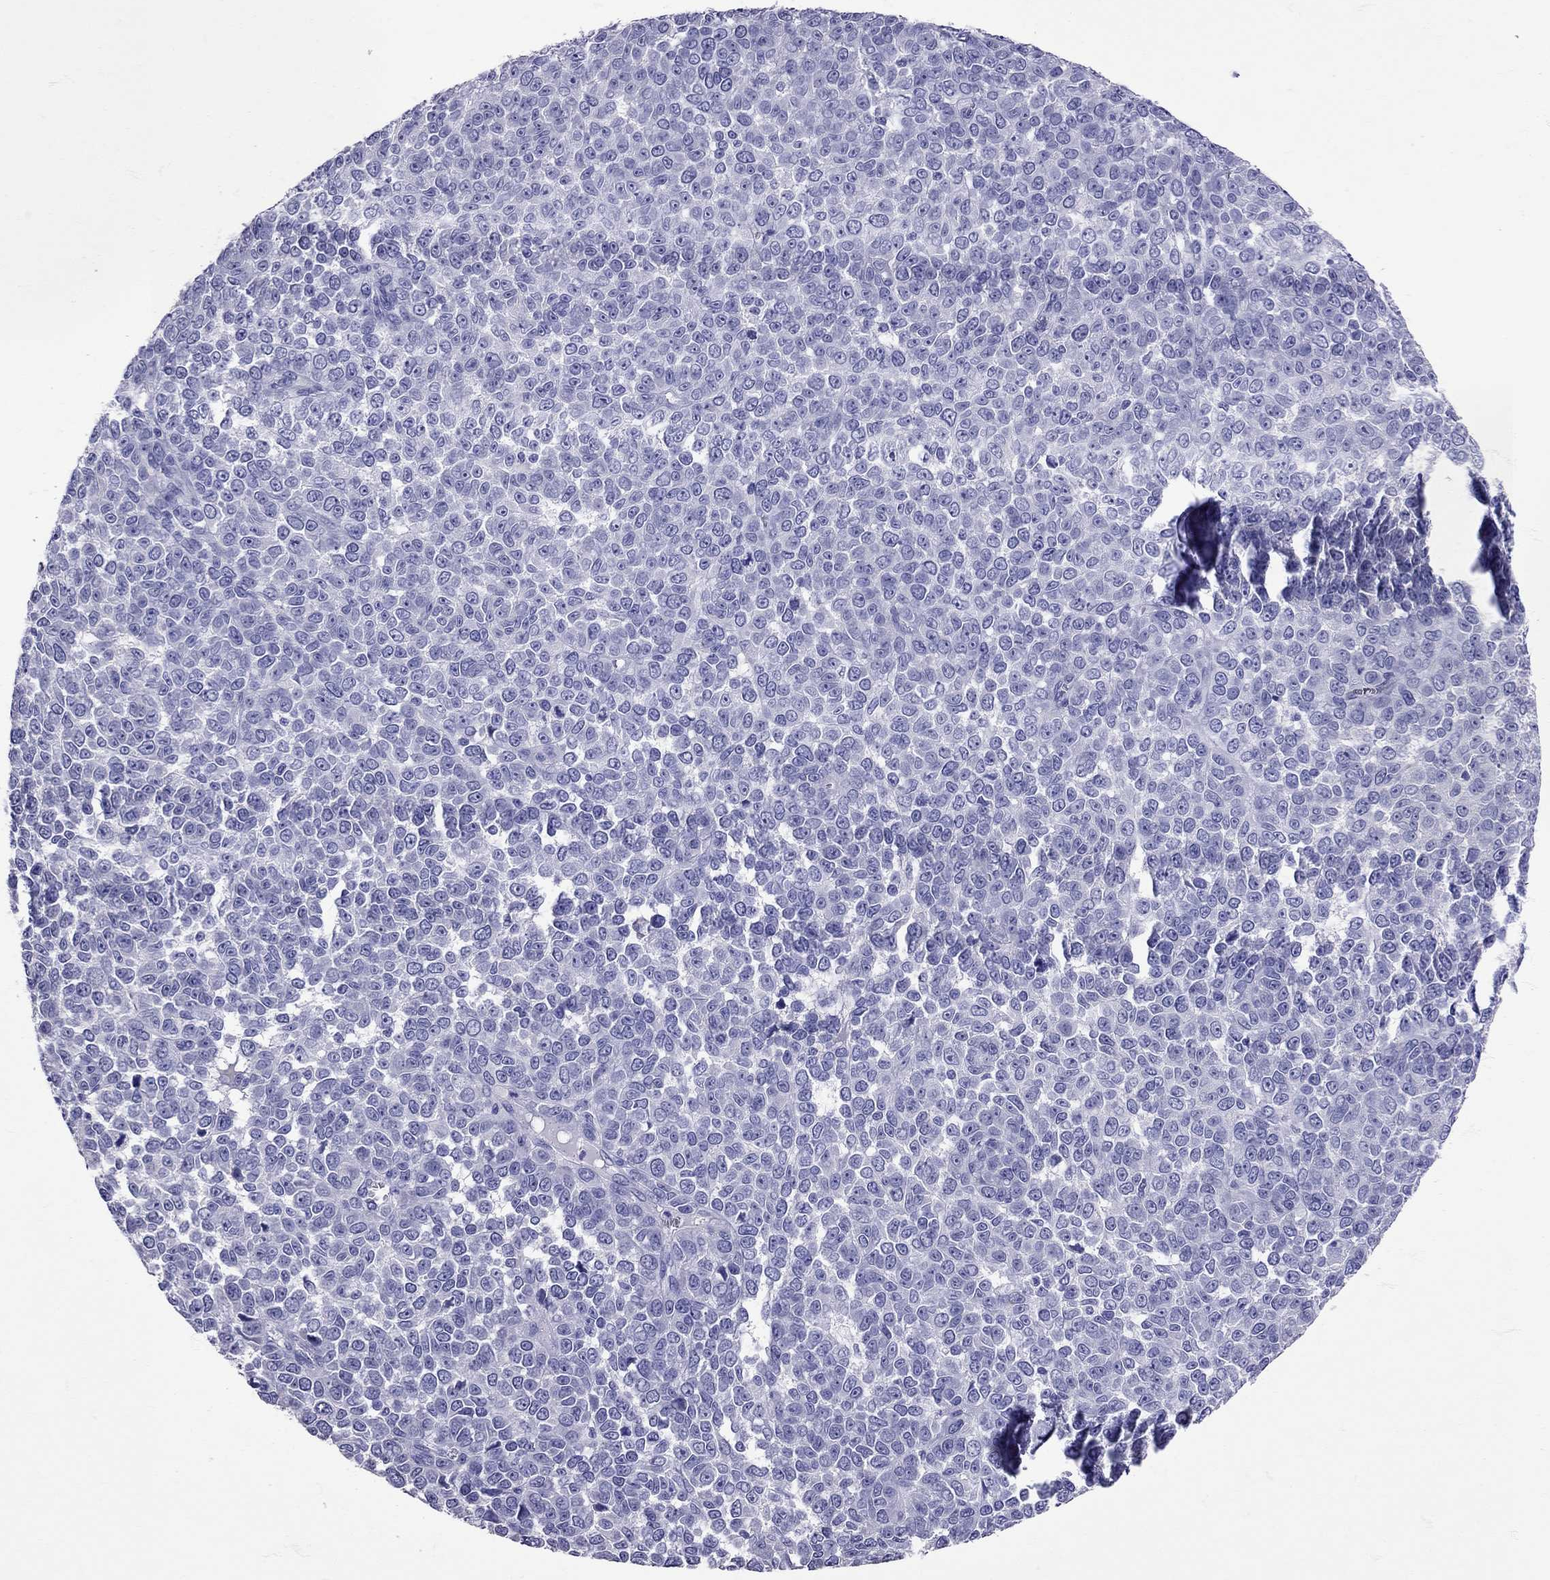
{"staining": {"intensity": "negative", "quantity": "none", "location": "none"}, "tissue": "melanoma", "cell_type": "Tumor cells", "image_type": "cancer", "snomed": [{"axis": "morphology", "description": "Malignant melanoma, NOS"}, {"axis": "topography", "description": "Skin"}], "caption": "Melanoma was stained to show a protein in brown. There is no significant staining in tumor cells.", "gene": "TBR1", "patient": {"sex": "female", "age": 95}}